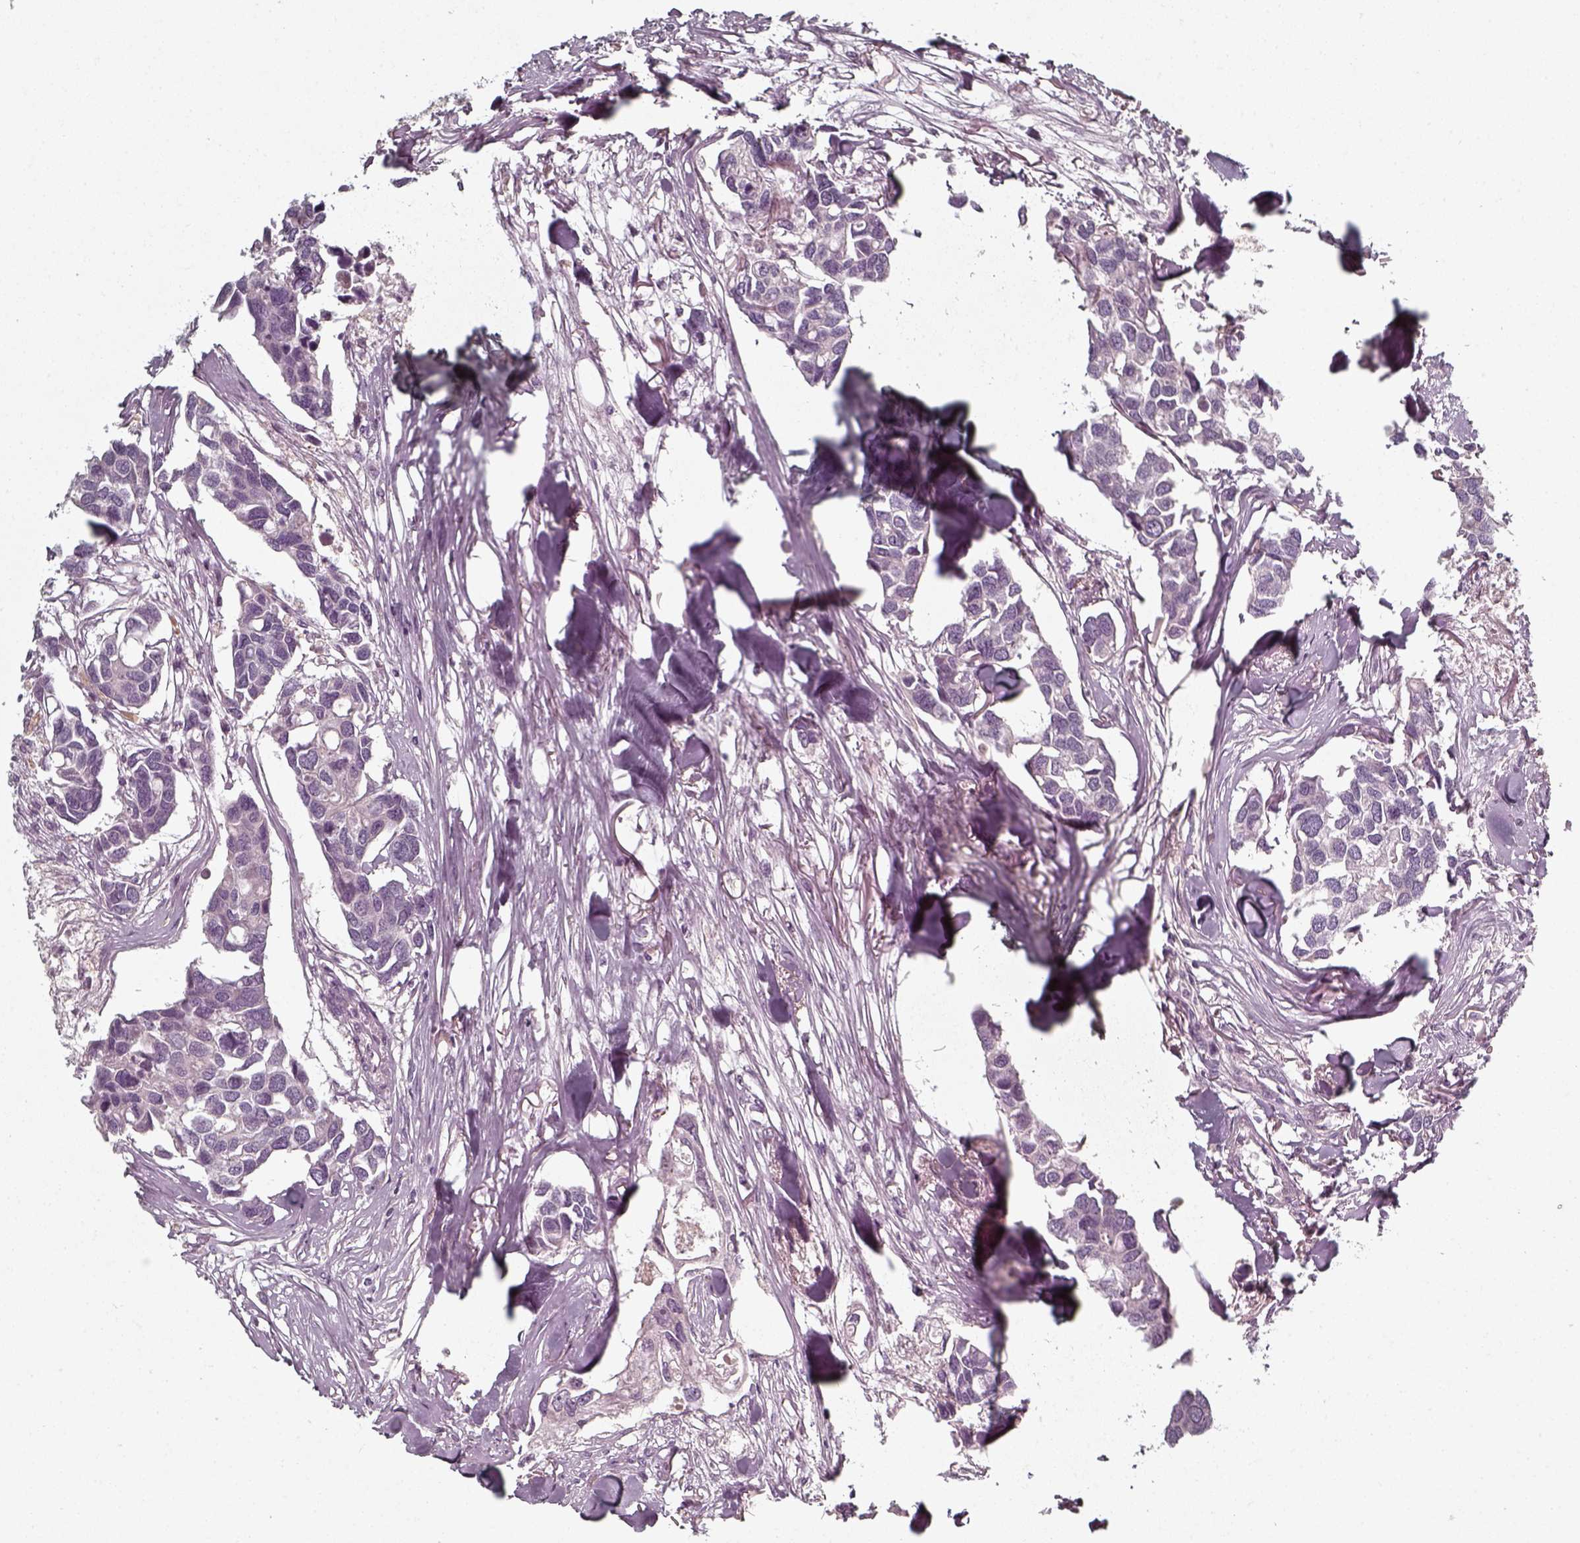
{"staining": {"intensity": "negative", "quantity": "none", "location": "none"}, "tissue": "breast cancer", "cell_type": "Tumor cells", "image_type": "cancer", "snomed": [{"axis": "morphology", "description": "Duct carcinoma"}, {"axis": "topography", "description": "Breast"}], "caption": "Breast cancer stained for a protein using immunohistochemistry exhibits no staining tumor cells.", "gene": "UNC13D", "patient": {"sex": "female", "age": 83}}